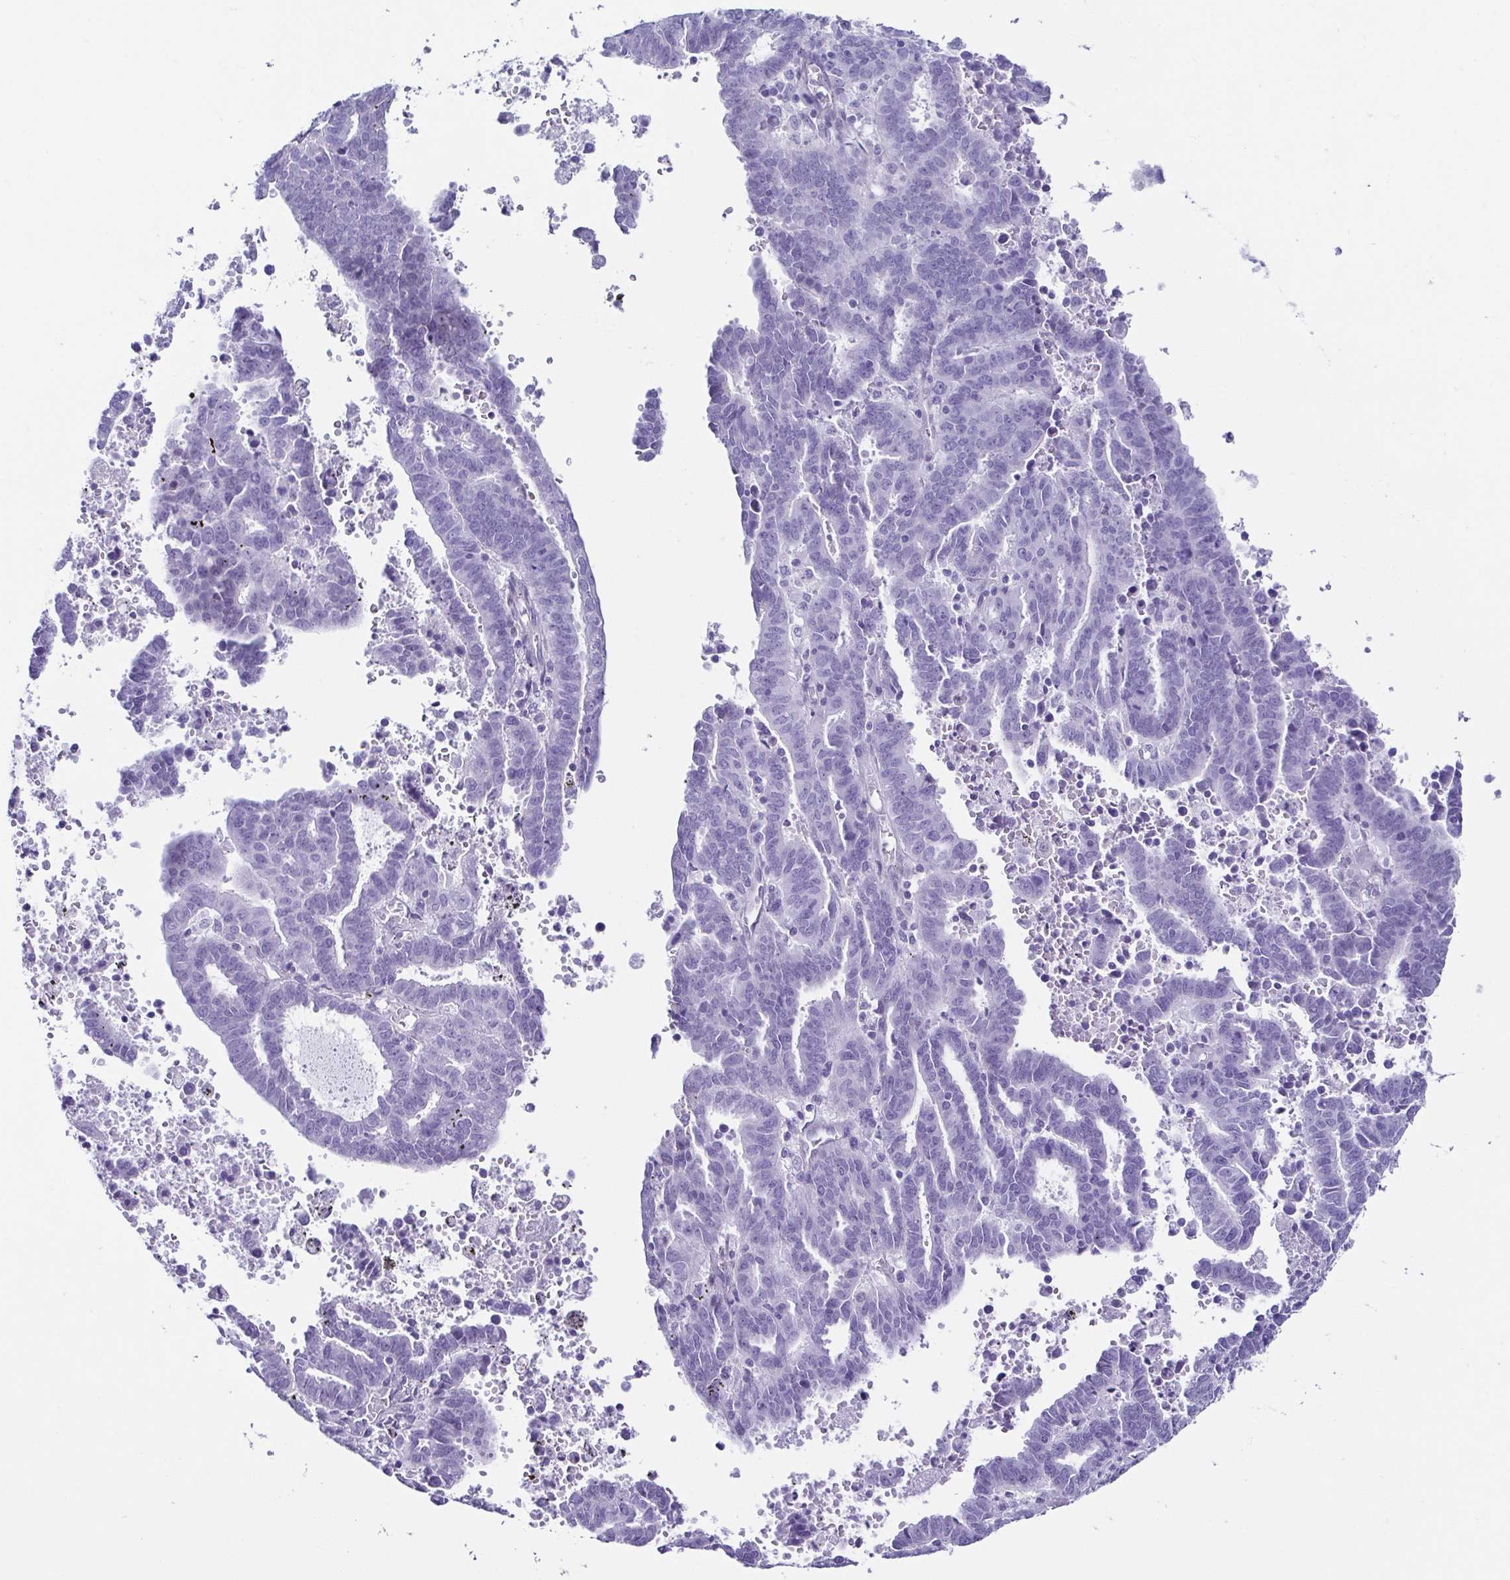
{"staining": {"intensity": "negative", "quantity": "none", "location": "none"}, "tissue": "endometrial cancer", "cell_type": "Tumor cells", "image_type": "cancer", "snomed": [{"axis": "morphology", "description": "Adenocarcinoma, NOS"}, {"axis": "topography", "description": "Uterus"}], "caption": "Immunohistochemistry (IHC) micrograph of human endometrial cancer (adenocarcinoma) stained for a protein (brown), which exhibits no positivity in tumor cells.", "gene": "TNNT2", "patient": {"sex": "female", "age": 83}}